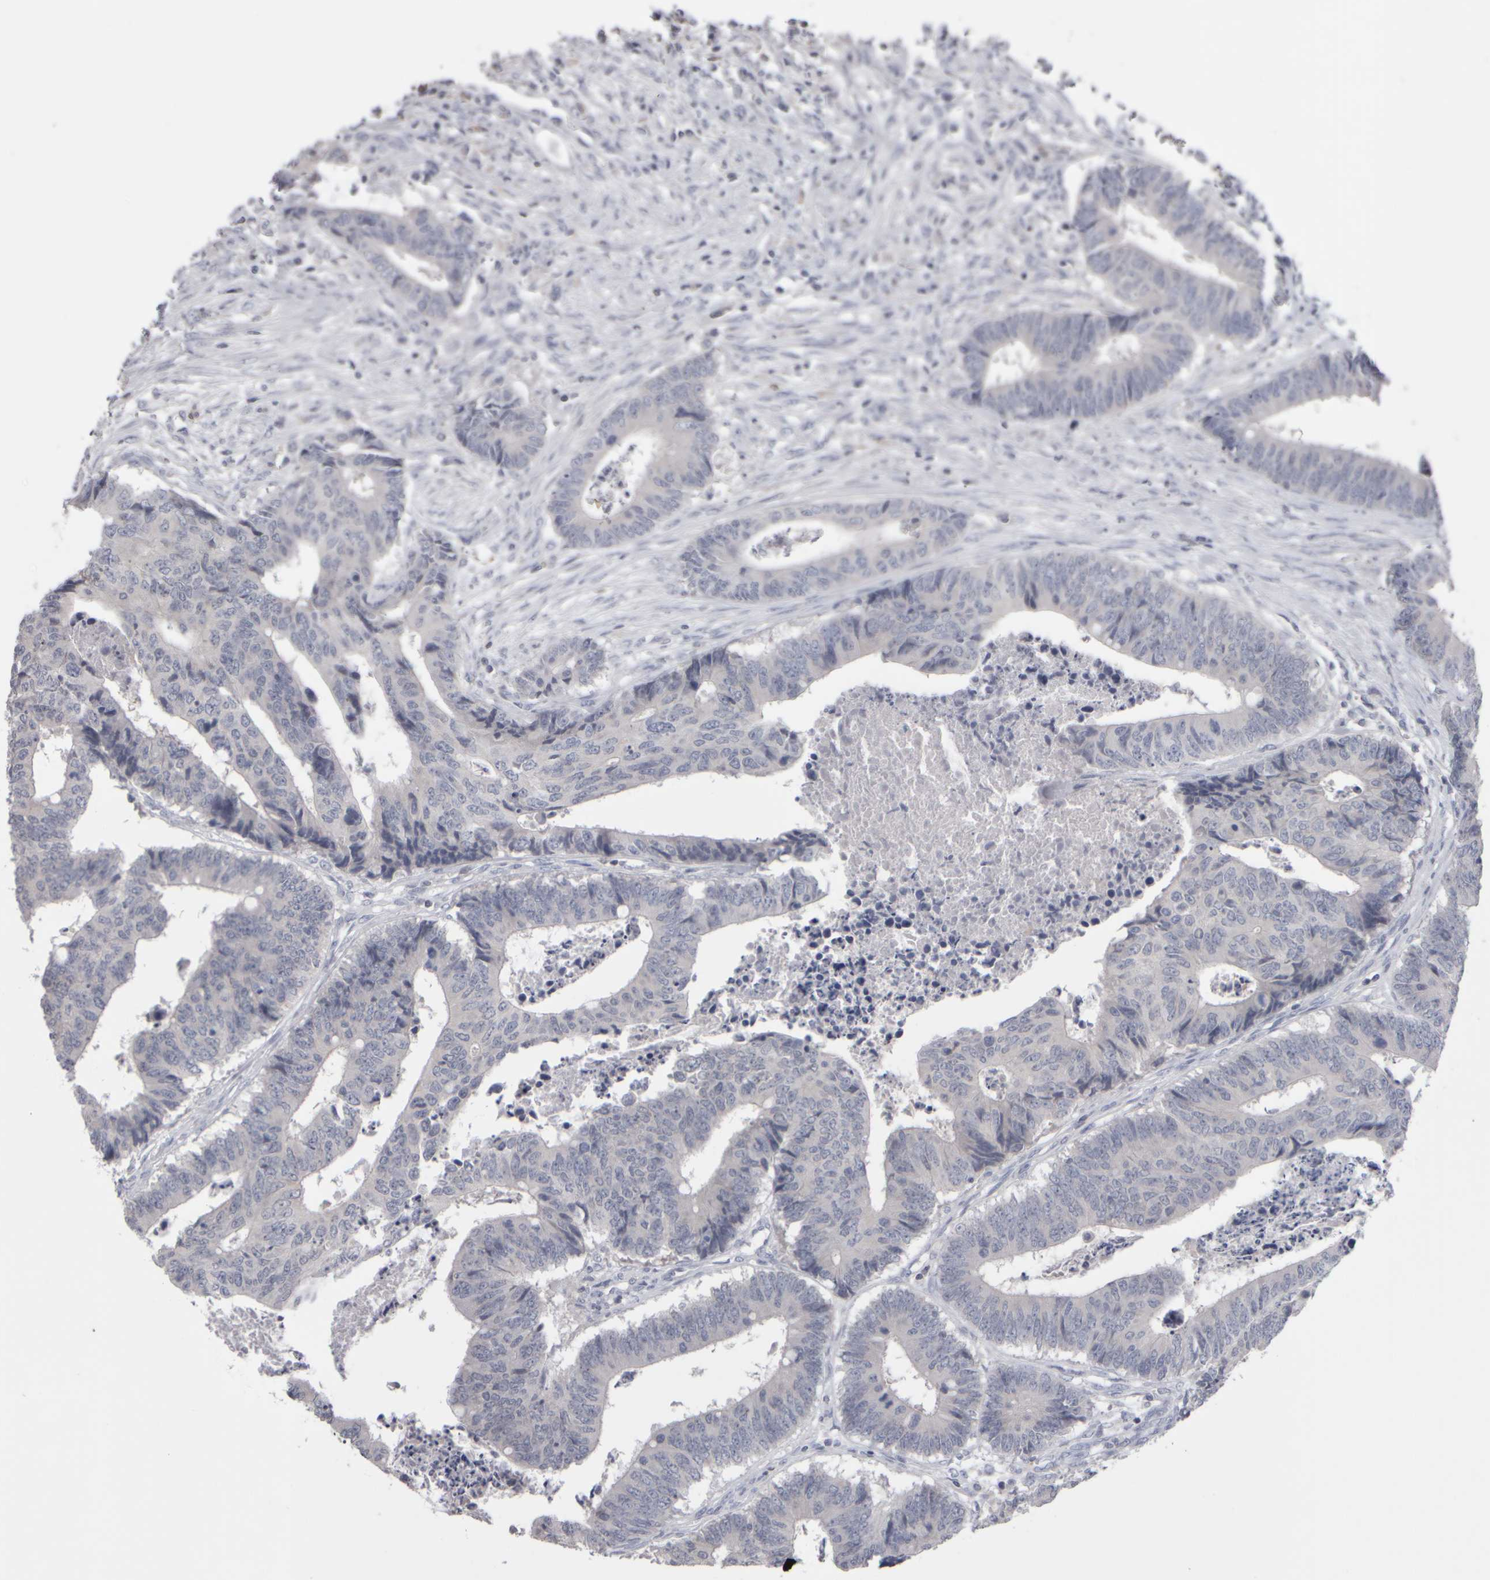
{"staining": {"intensity": "negative", "quantity": "none", "location": "none"}, "tissue": "colorectal cancer", "cell_type": "Tumor cells", "image_type": "cancer", "snomed": [{"axis": "morphology", "description": "Adenocarcinoma, NOS"}, {"axis": "topography", "description": "Rectum"}], "caption": "Tumor cells show no significant protein staining in colorectal cancer.", "gene": "EPHX2", "patient": {"sex": "male", "age": 84}}